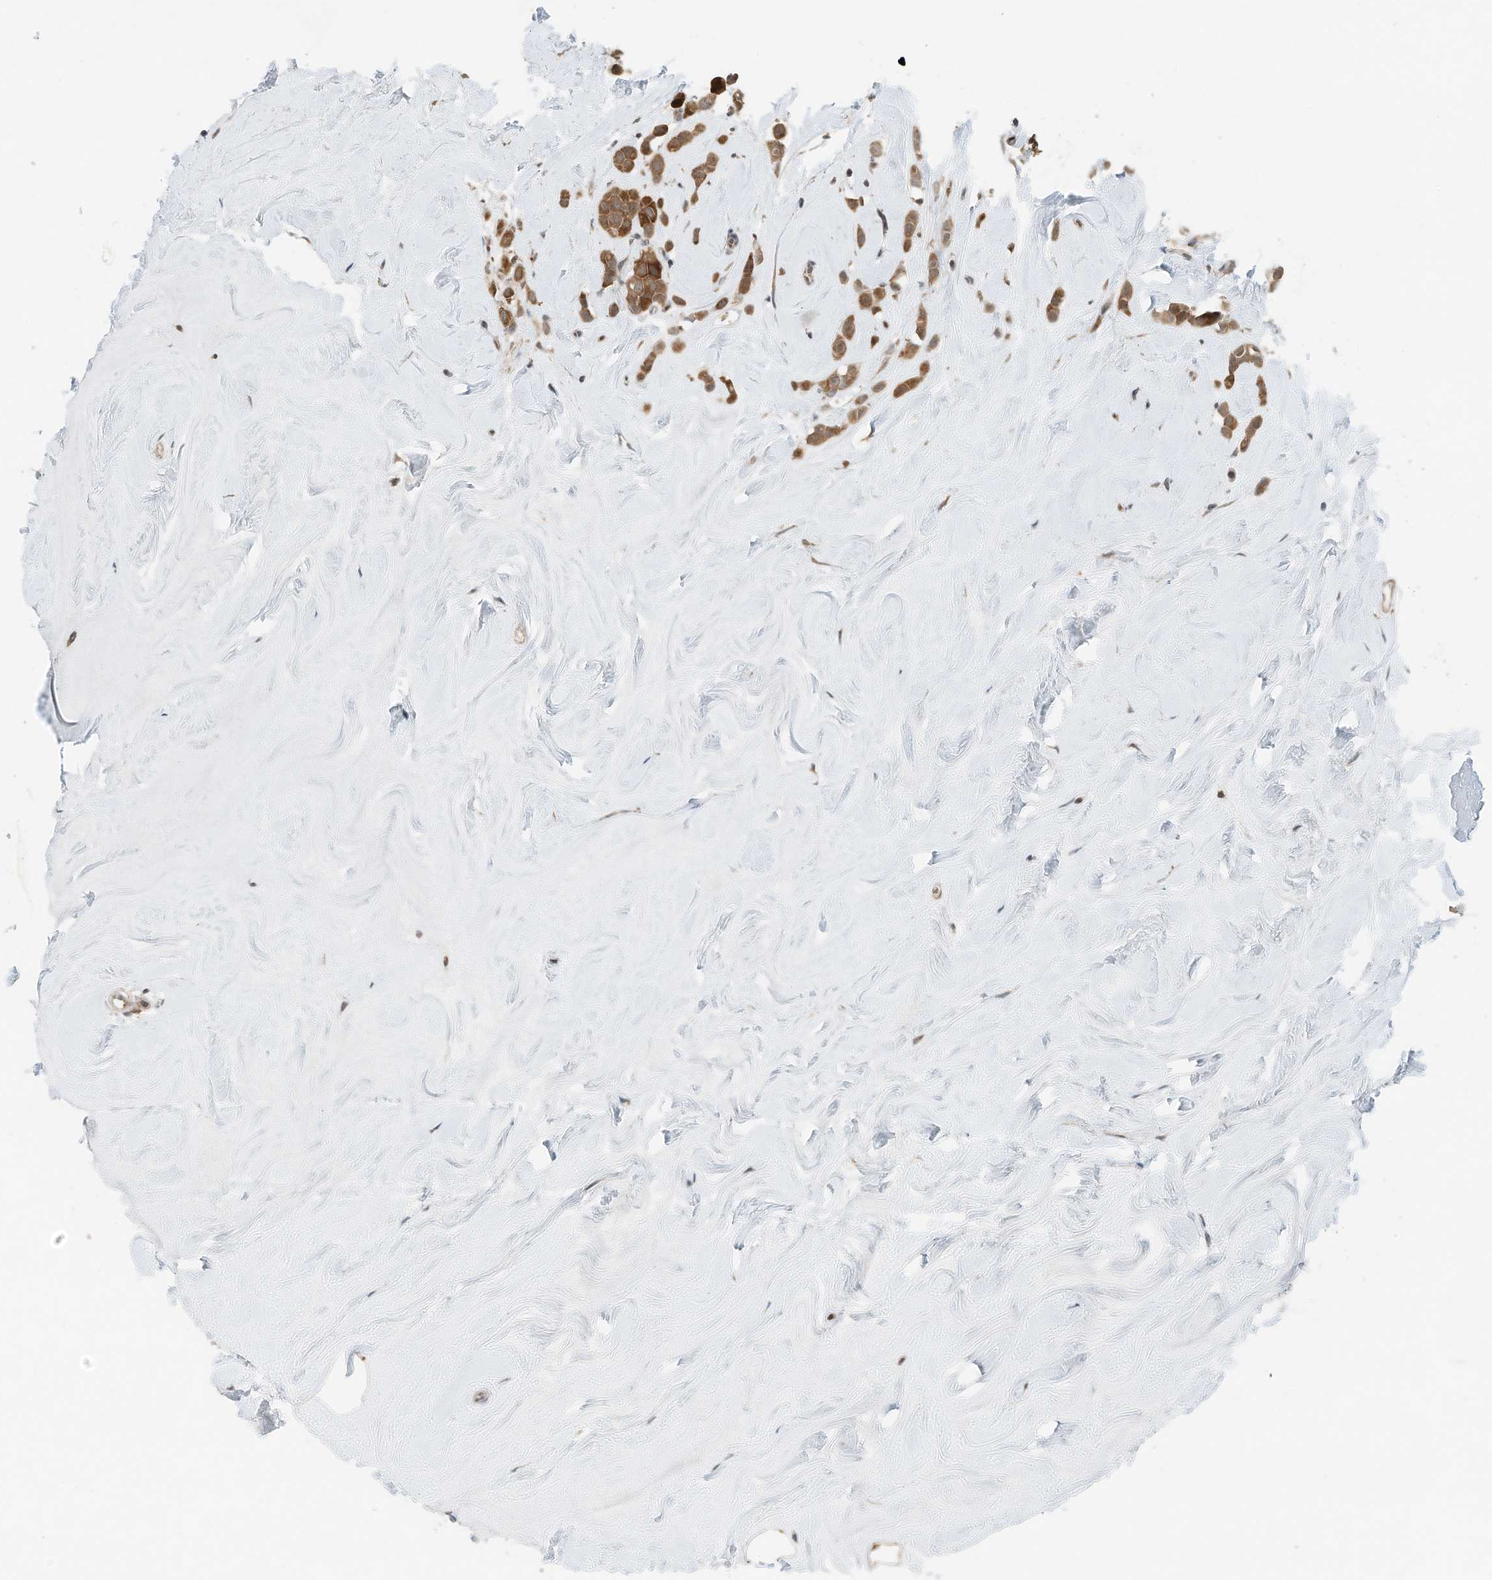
{"staining": {"intensity": "moderate", "quantity": ">75%", "location": "cytoplasmic/membranous"}, "tissue": "breast cancer", "cell_type": "Tumor cells", "image_type": "cancer", "snomed": [{"axis": "morphology", "description": "Lobular carcinoma"}, {"axis": "topography", "description": "Breast"}], "caption": "Breast cancer stained with IHC reveals moderate cytoplasmic/membranous staining in about >75% of tumor cells.", "gene": "RMND1", "patient": {"sex": "female", "age": 47}}